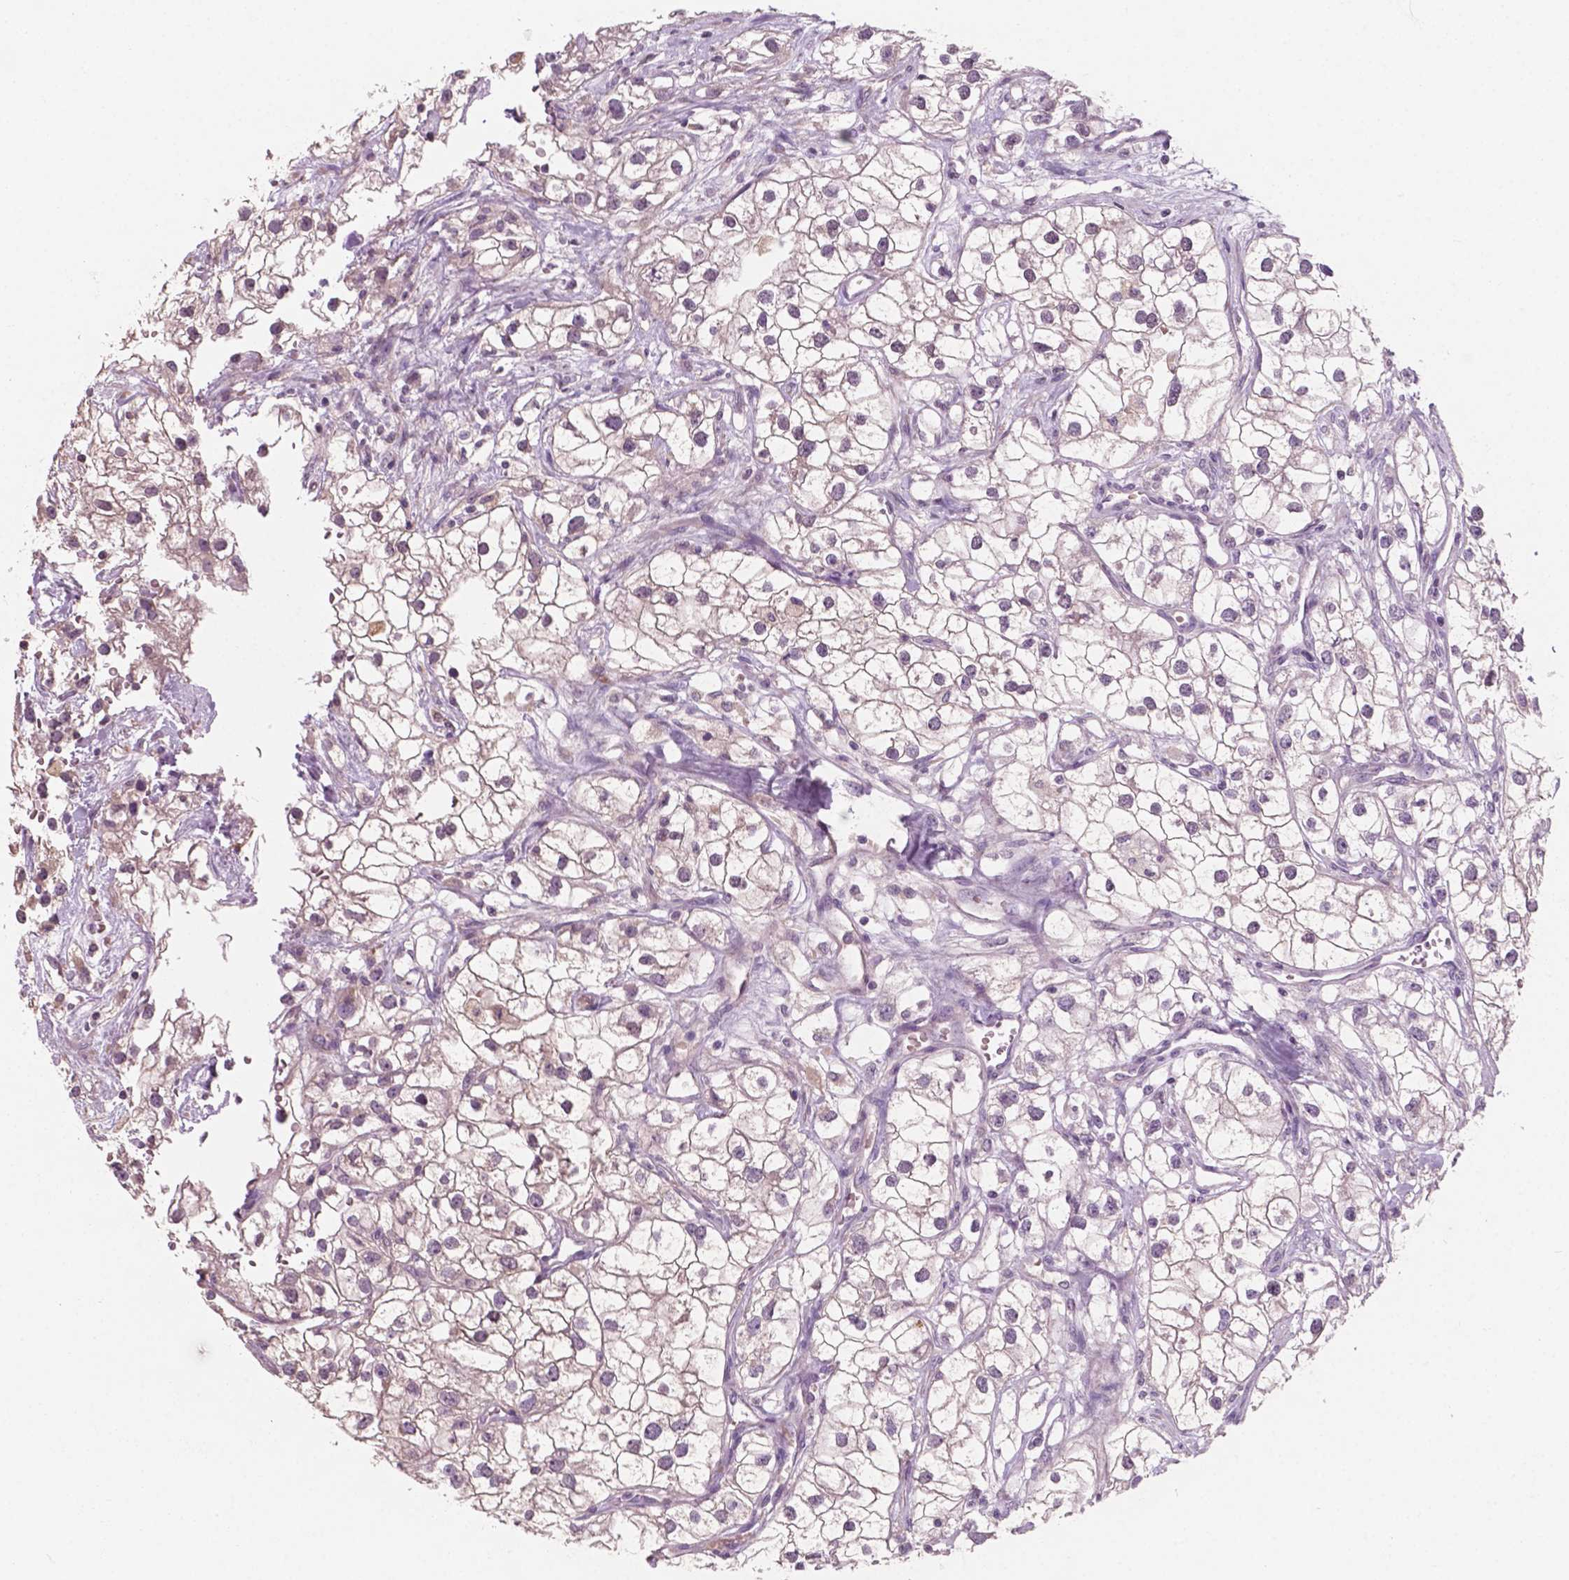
{"staining": {"intensity": "weak", "quantity": "<25%", "location": "cytoplasmic/membranous"}, "tissue": "renal cancer", "cell_type": "Tumor cells", "image_type": "cancer", "snomed": [{"axis": "morphology", "description": "Adenocarcinoma, NOS"}, {"axis": "topography", "description": "Kidney"}], "caption": "Tumor cells show no significant protein expression in renal cancer (adenocarcinoma).", "gene": "AWAT1", "patient": {"sex": "male", "age": 59}}